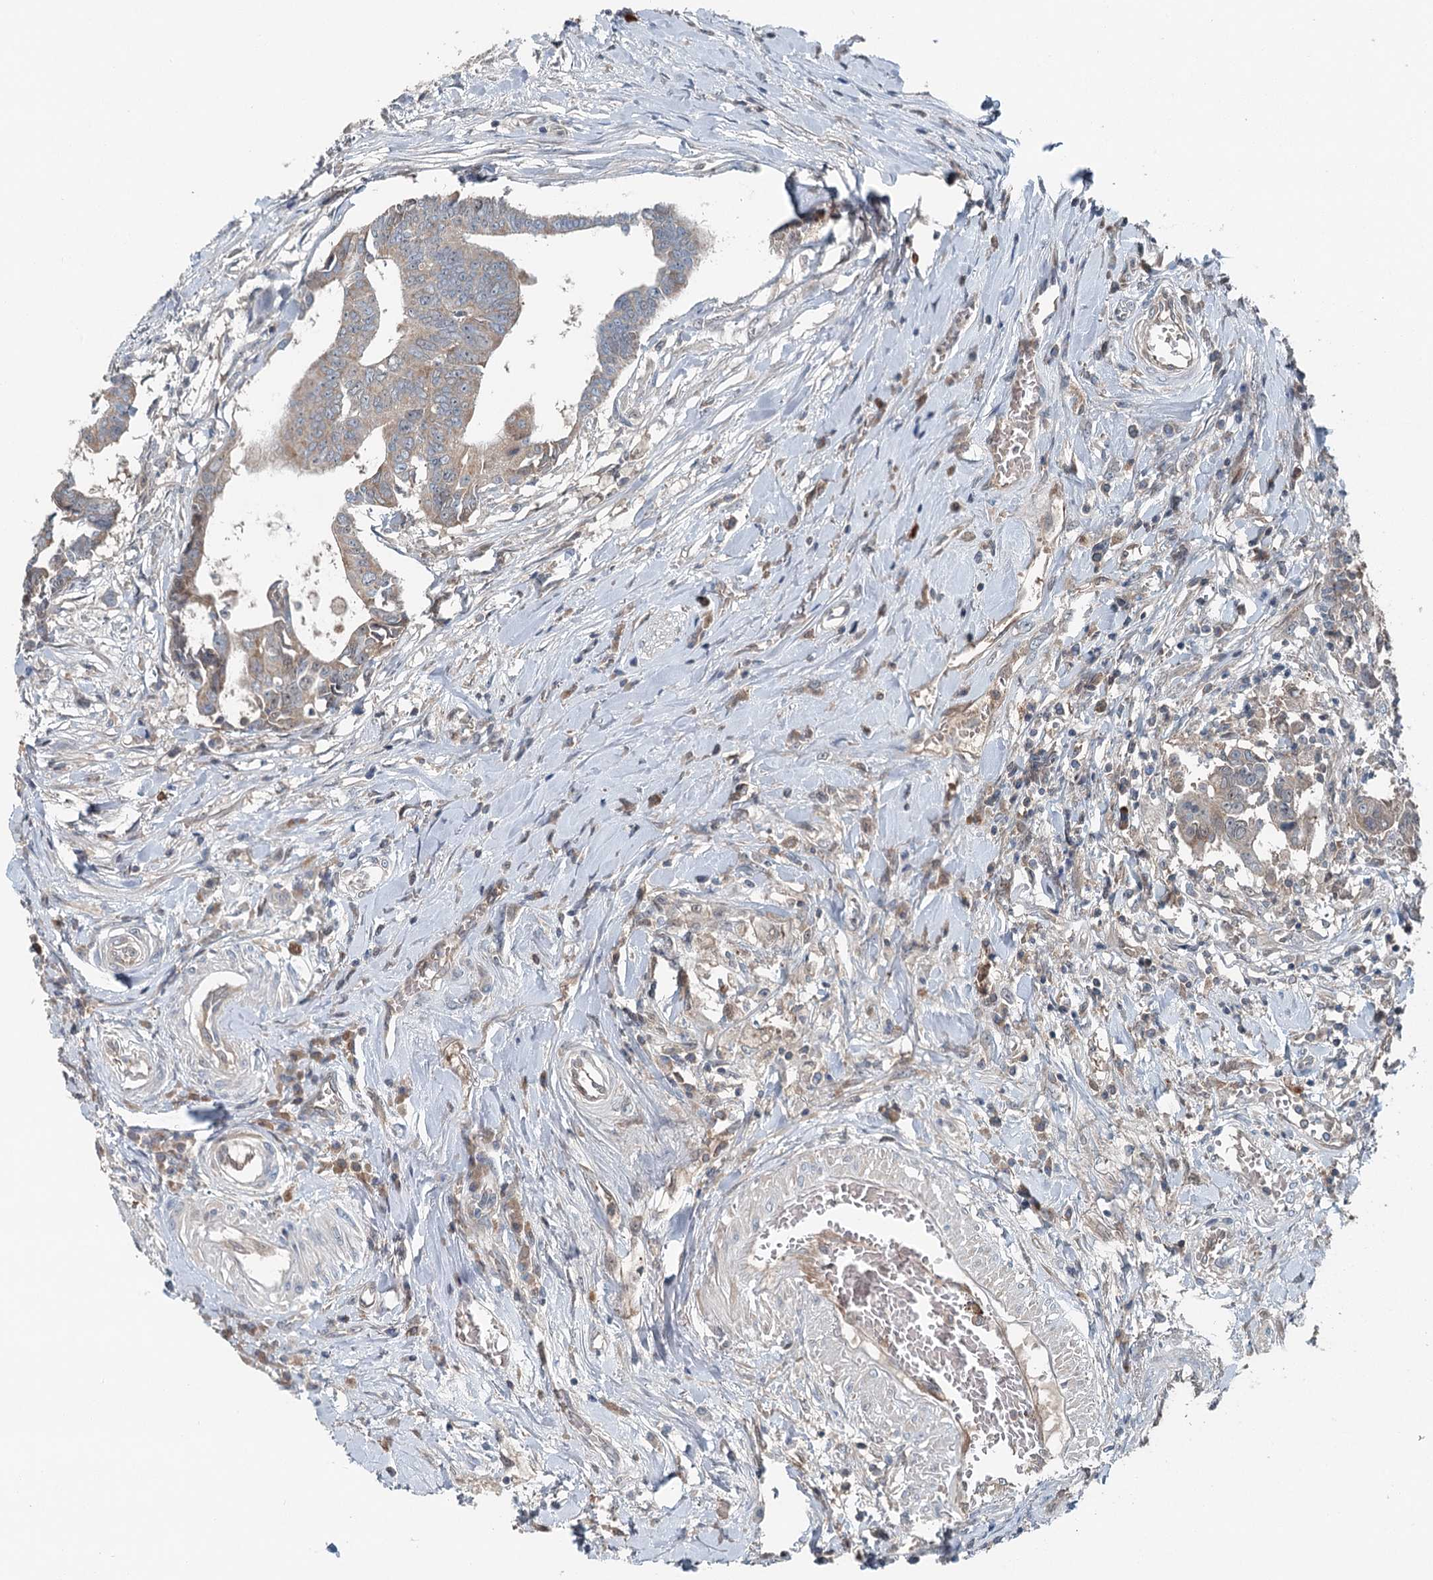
{"staining": {"intensity": "weak", "quantity": ">75%", "location": "cytoplasmic/membranous"}, "tissue": "colorectal cancer", "cell_type": "Tumor cells", "image_type": "cancer", "snomed": [{"axis": "morphology", "description": "Adenocarcinoma, NOS"}, {"axis": "topography", "description": "Rectum"}], "caption": "Human colorectal cancer stained with a protein marker demonstrates weak staining in tumor cells.", "gene": "CHCHD5", "patient": {"sex": "female", "age": 65}}